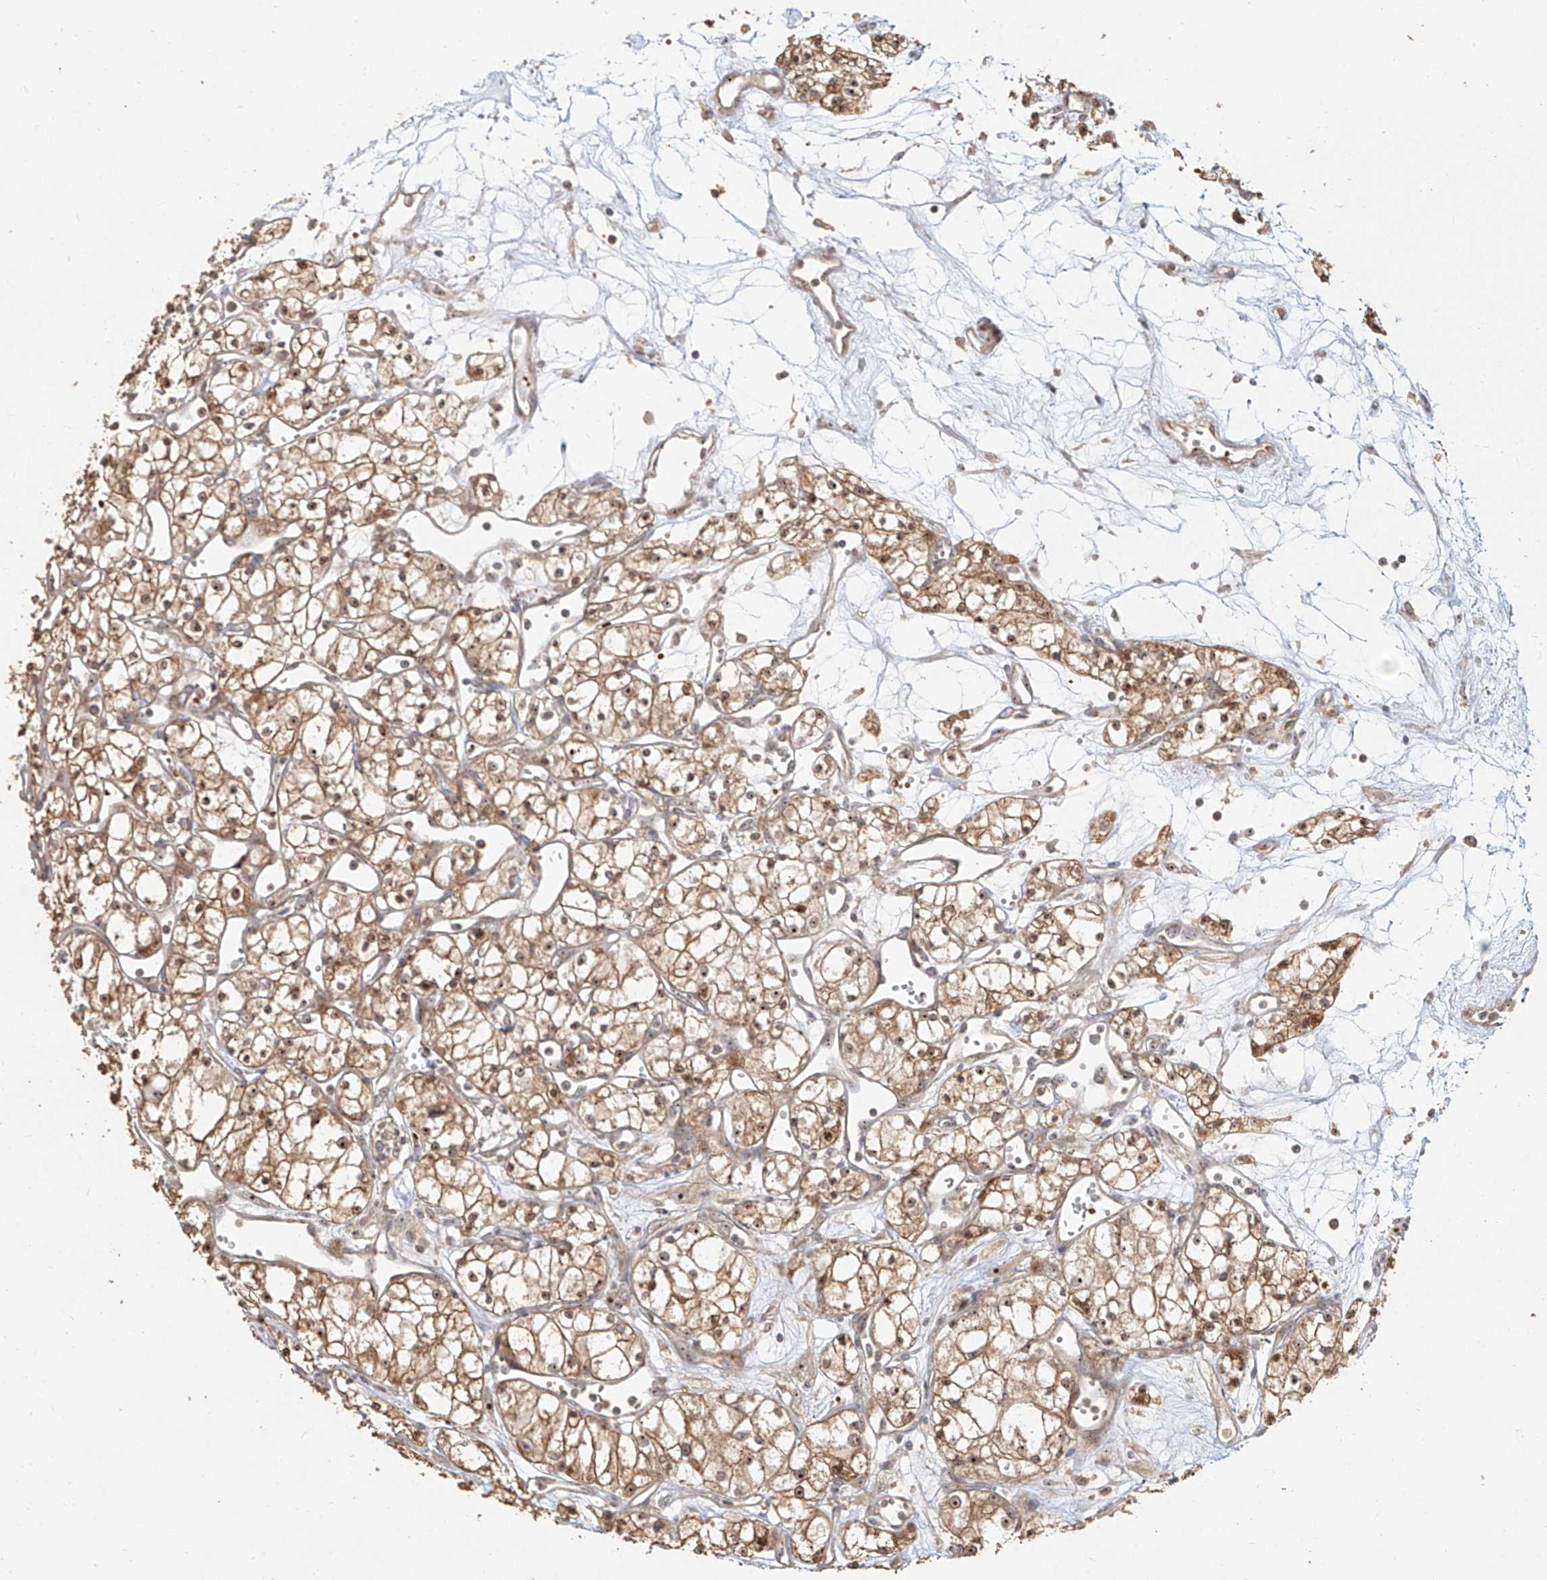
{"staining": {"intensity": "moderate", "quantity": ">75%", "location": "cytoplasmic/membranous,nuclear"}, "tissue": "renal cancer", "cell_type": "Tumor cells", "image_type": "cancer", "snomed": [{"axis": "morphology", "description": "Adenocarcinoma, NOS"}, {"axis": "topography", "description": "Kidney"}], "caption": "Immunohistochemical staining of human renal cancer (adenocarcinoma) reveals moderate cytoplasmic/membranous and nuclear protein staining in approximately >75% of tumor cells. (DAB (3,3'-diaminobenzidine) IHC, brown staining for protein, blue staining for nuclei).", "gene": "BYSL", "patient": {"sex": "male", "age": 59}}